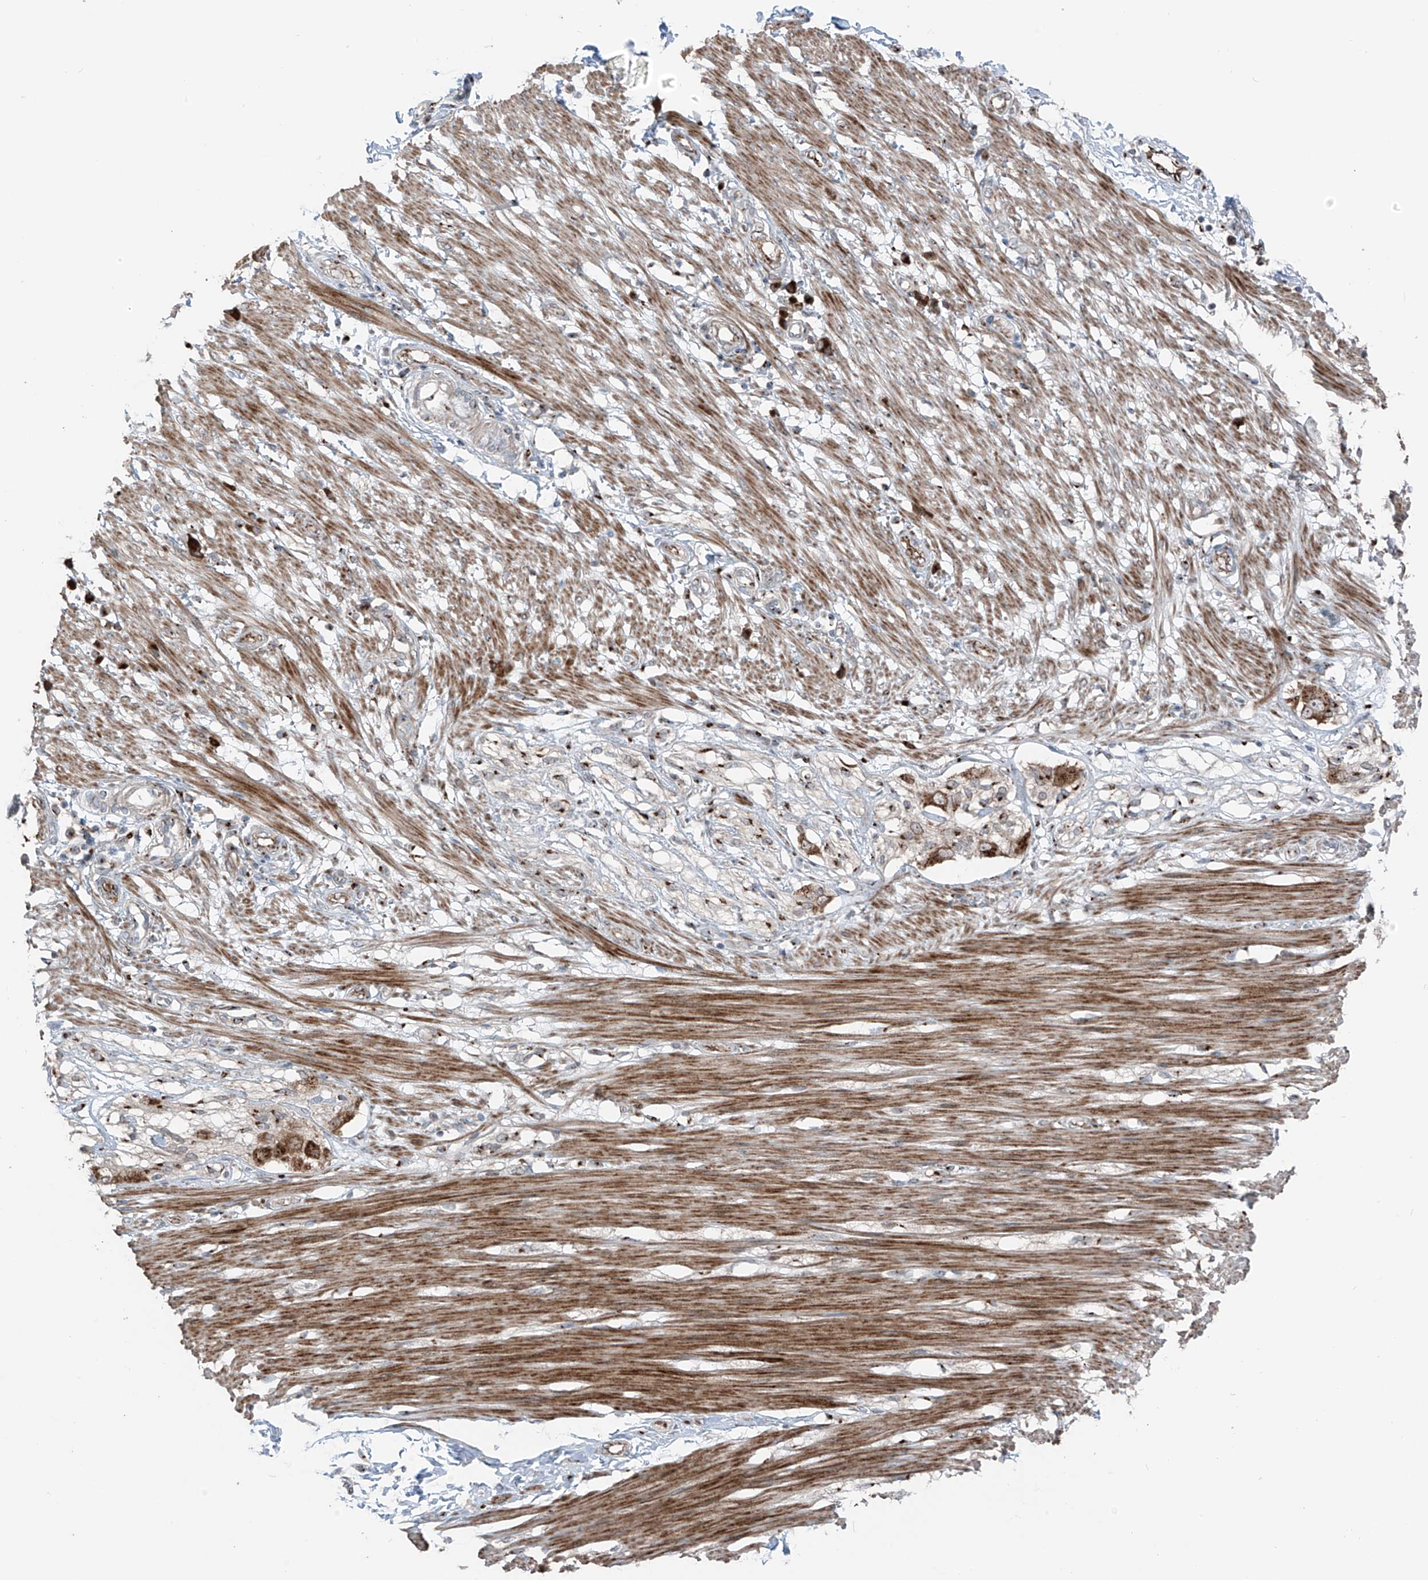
{"staining": {"intensity": "strong", "quantity": ">75%", "location": "cytoplasmic/membranous"}, "tissue": "smooth muscle", "cell_type": "Smooth muscle cells", "image_type": "normal", "snomed": [{"axis": "morphology", "description": "Normal tissue, NOS"}, {"axis": "morphology", "description": "Adenocarcinoma, NOS"}, {"axis": "topography", "description": "Colon"}, {"axis": "topography", "description": "Peripheral nerve tissue"}], "caption": "Immunohistochemical staining of benign smooth muscle displays high levels of strong cytoplasmic/membranous positivity in approximately >75% of smooth muscle cells. (DAB = brown stain, brightfield microscopy at high magnification).", "gene": "ERLEC1", "patient": {"sex": "male", "age": 14}}